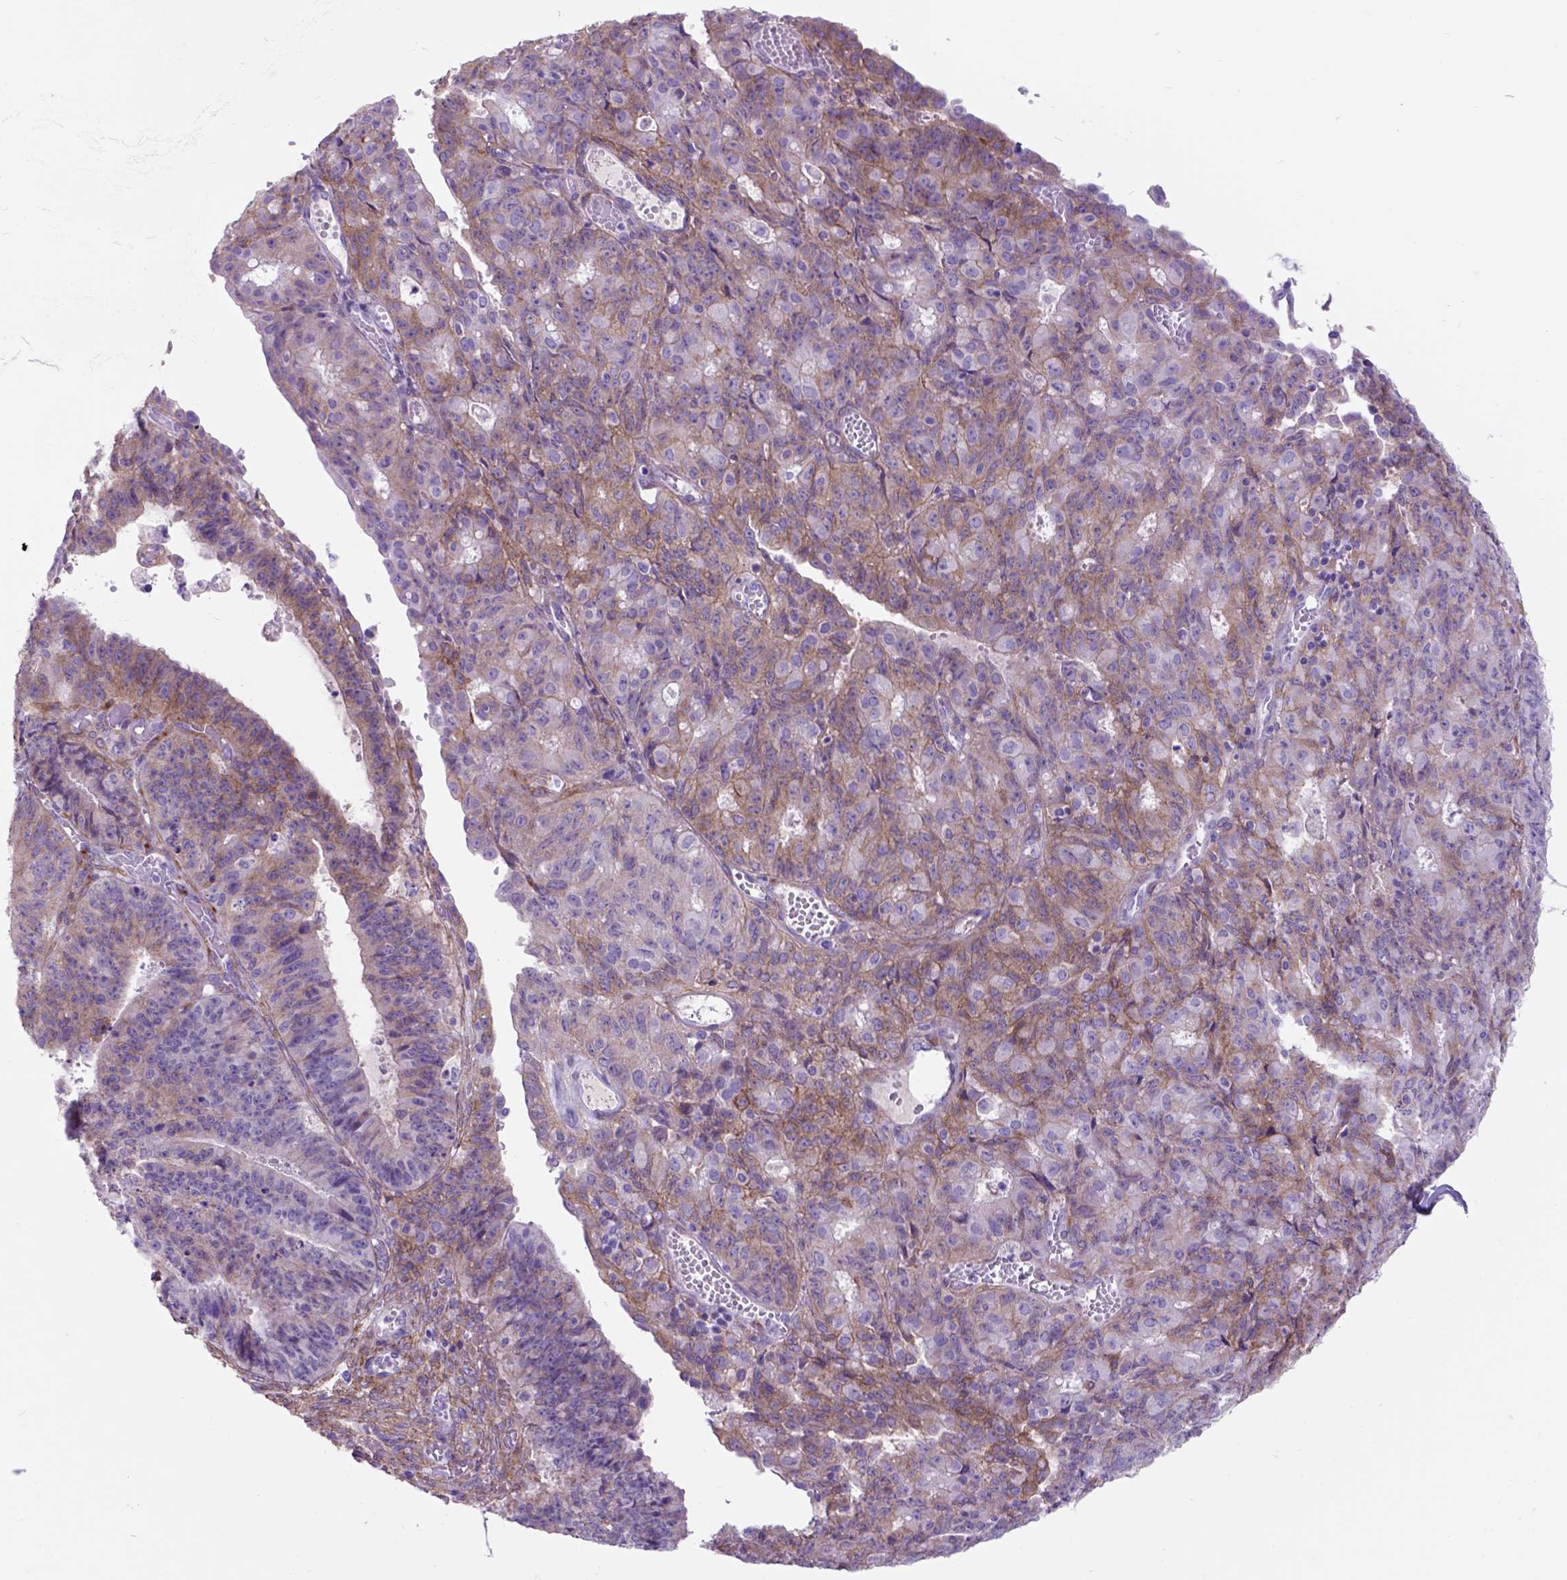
{"staining": {"intensity": "negative", "quantity": "none", "location": "none"}, "tissue": "ovarian cancer", "cell_type": "Tumor cells", "image_type": "cancer", "snomed": [{"axis": "morphology", "description": "Carcinoma, endometroid"}, {"axis": "topography", "description": "Ovary"}], "caption": "An immunohistochemistry (IHC) micrograph of ovarian cancer (endometroid carcinoma) is shown. There is no staining in tumor cells of ovarian cancer (endometroid carcinoma).", "gene": "EGFR", "patient": {"sex": "female", "age": 42}}